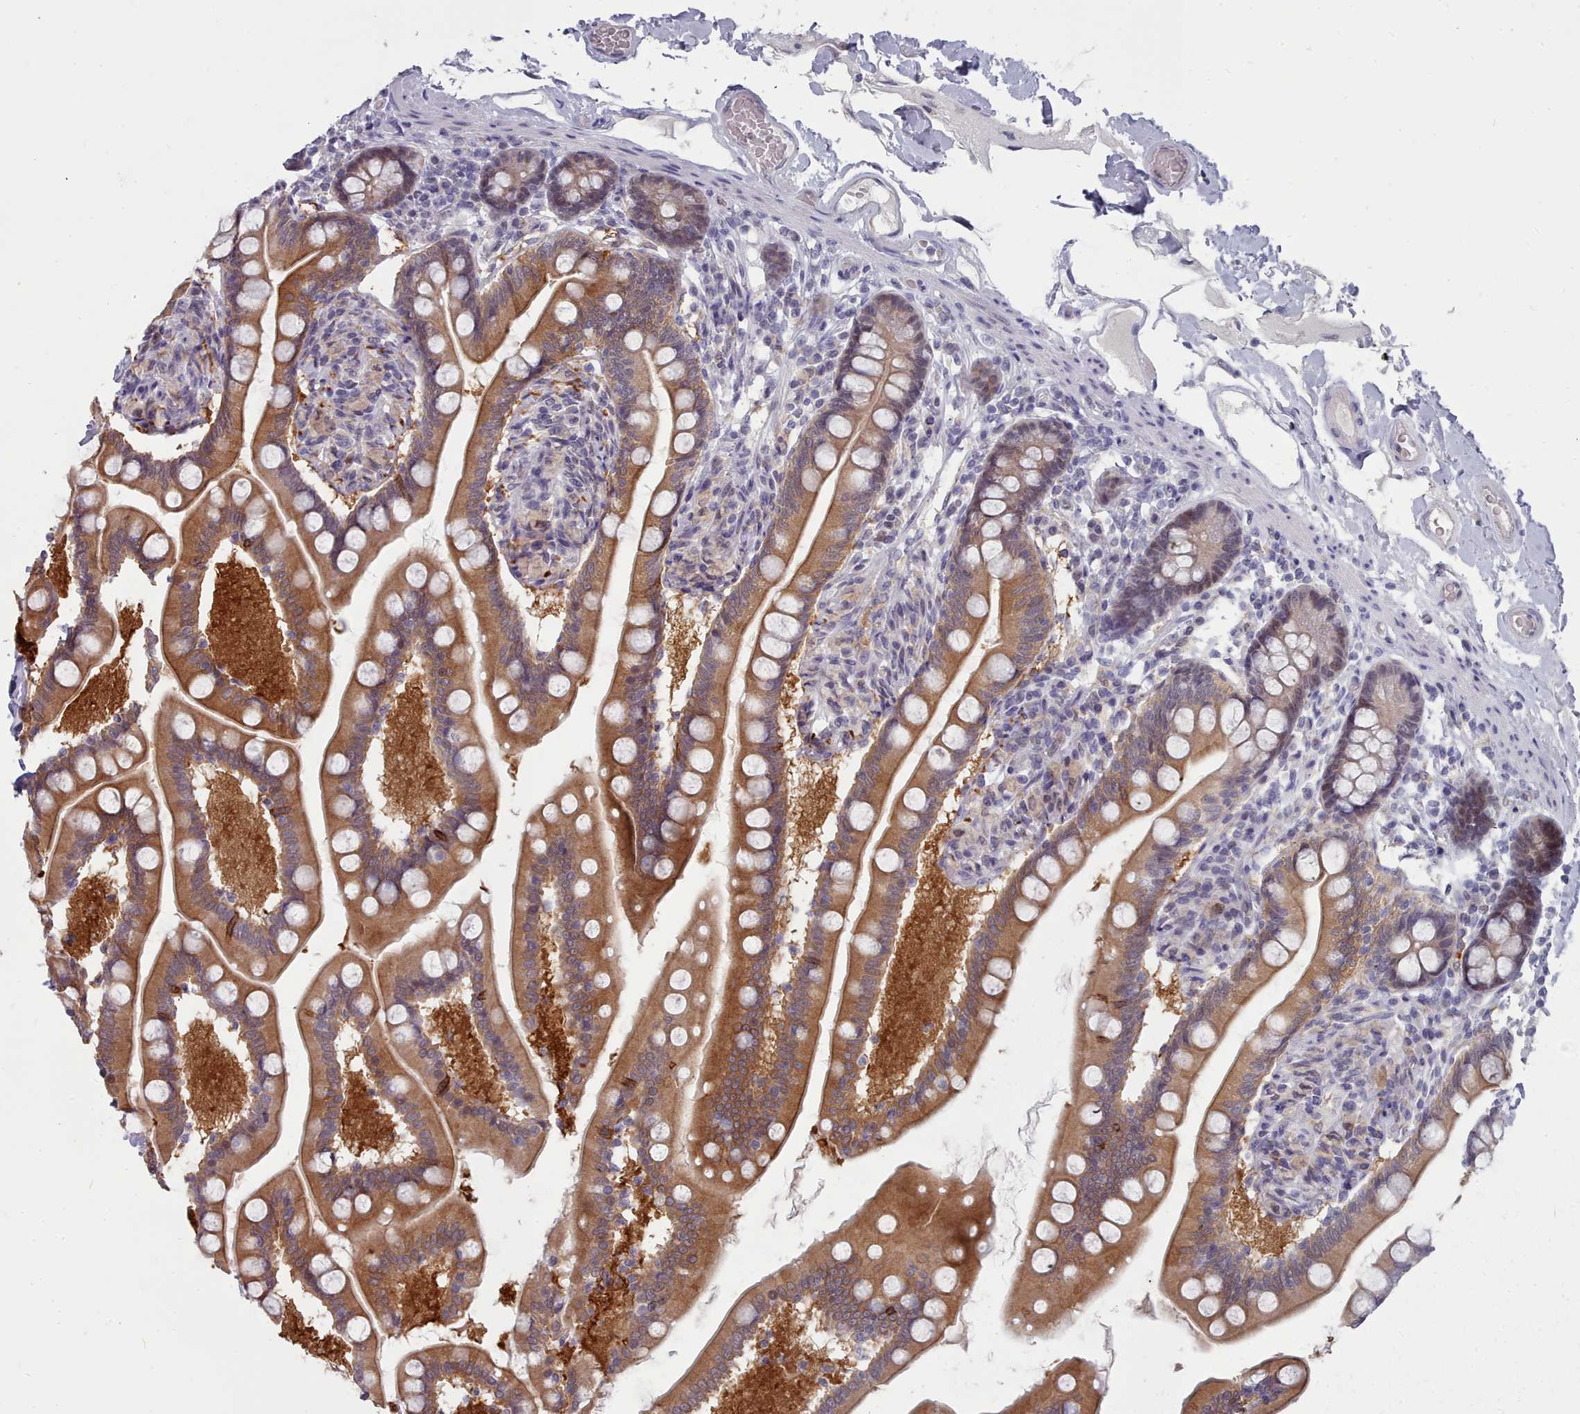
{"staining": {"intensity": "moderate", "quantity": ">75%", "location": "cytoplasmic/membranous"}, "tissue": "small intestine", "cell_type": "Glandular cells", "image_type": "normal", "snomed": [{"axis": "morphology", "description": "Normal tissue, NOS"}, {"axis": "topography", "description": "Small intestine"}], "caption": "DAB immunohistochemical staining of unremarkable small intestine exhibits moderate cytoplasmic/membranous protein expression in about >75% of glandular cells.", "gene": "GINS1", "patient": {"sex": "female", "age": 64}}